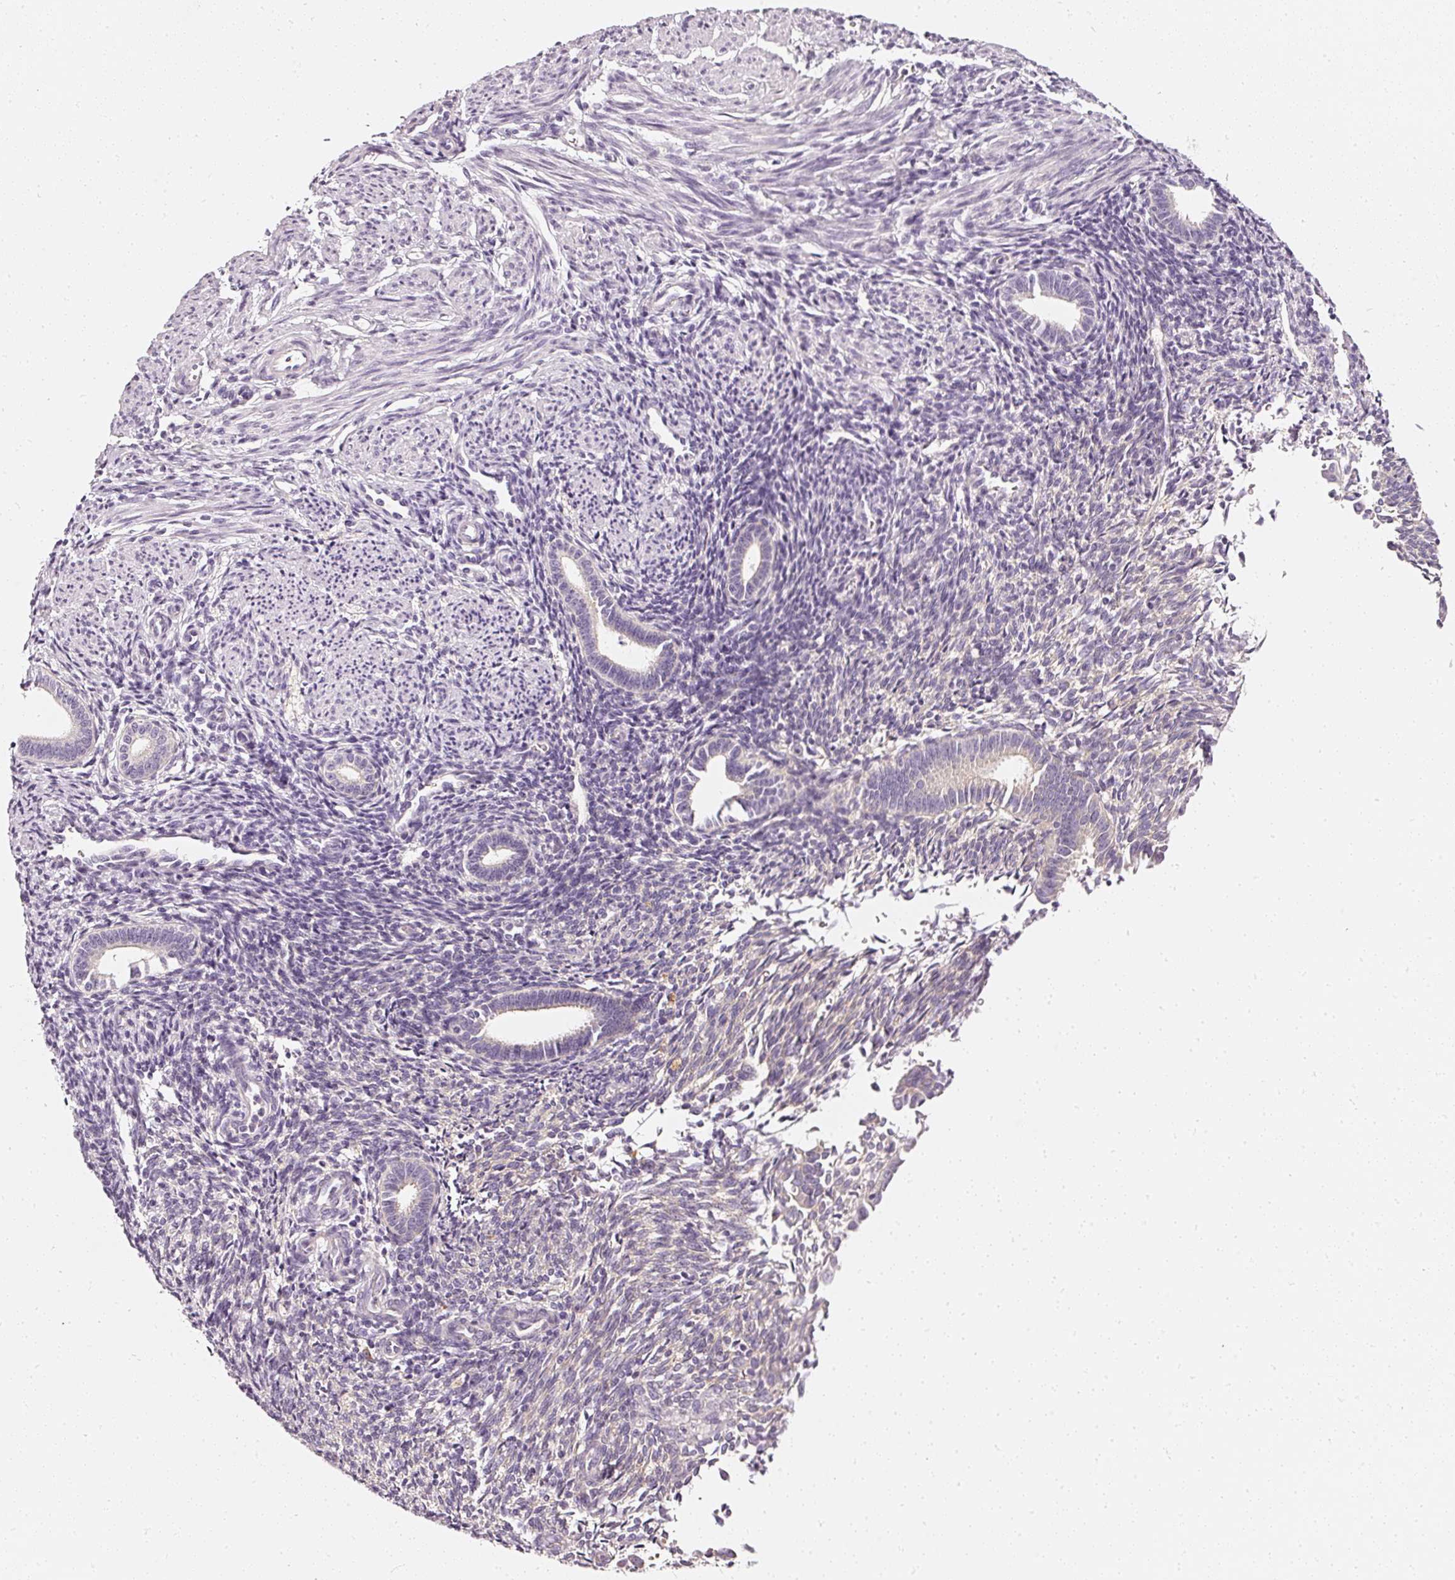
{"staining": {"intensity": "negative", "quantity": "none", "location": "none"}, "tissue": "endometrium", "cell_type": "Cells in endometrial stroma", "image_type": "normal", "snomed": [{"axis": "morphology", "description": "Normal tissue, NOS"}, {"axis": "topography", "description": "Endometrium"}], "caption": "Image shows no significant protein expression in cells in endometrial stroma of normal endometrium.", "gene": "CNP", "patient": {"sex": "female", "age": 32}}